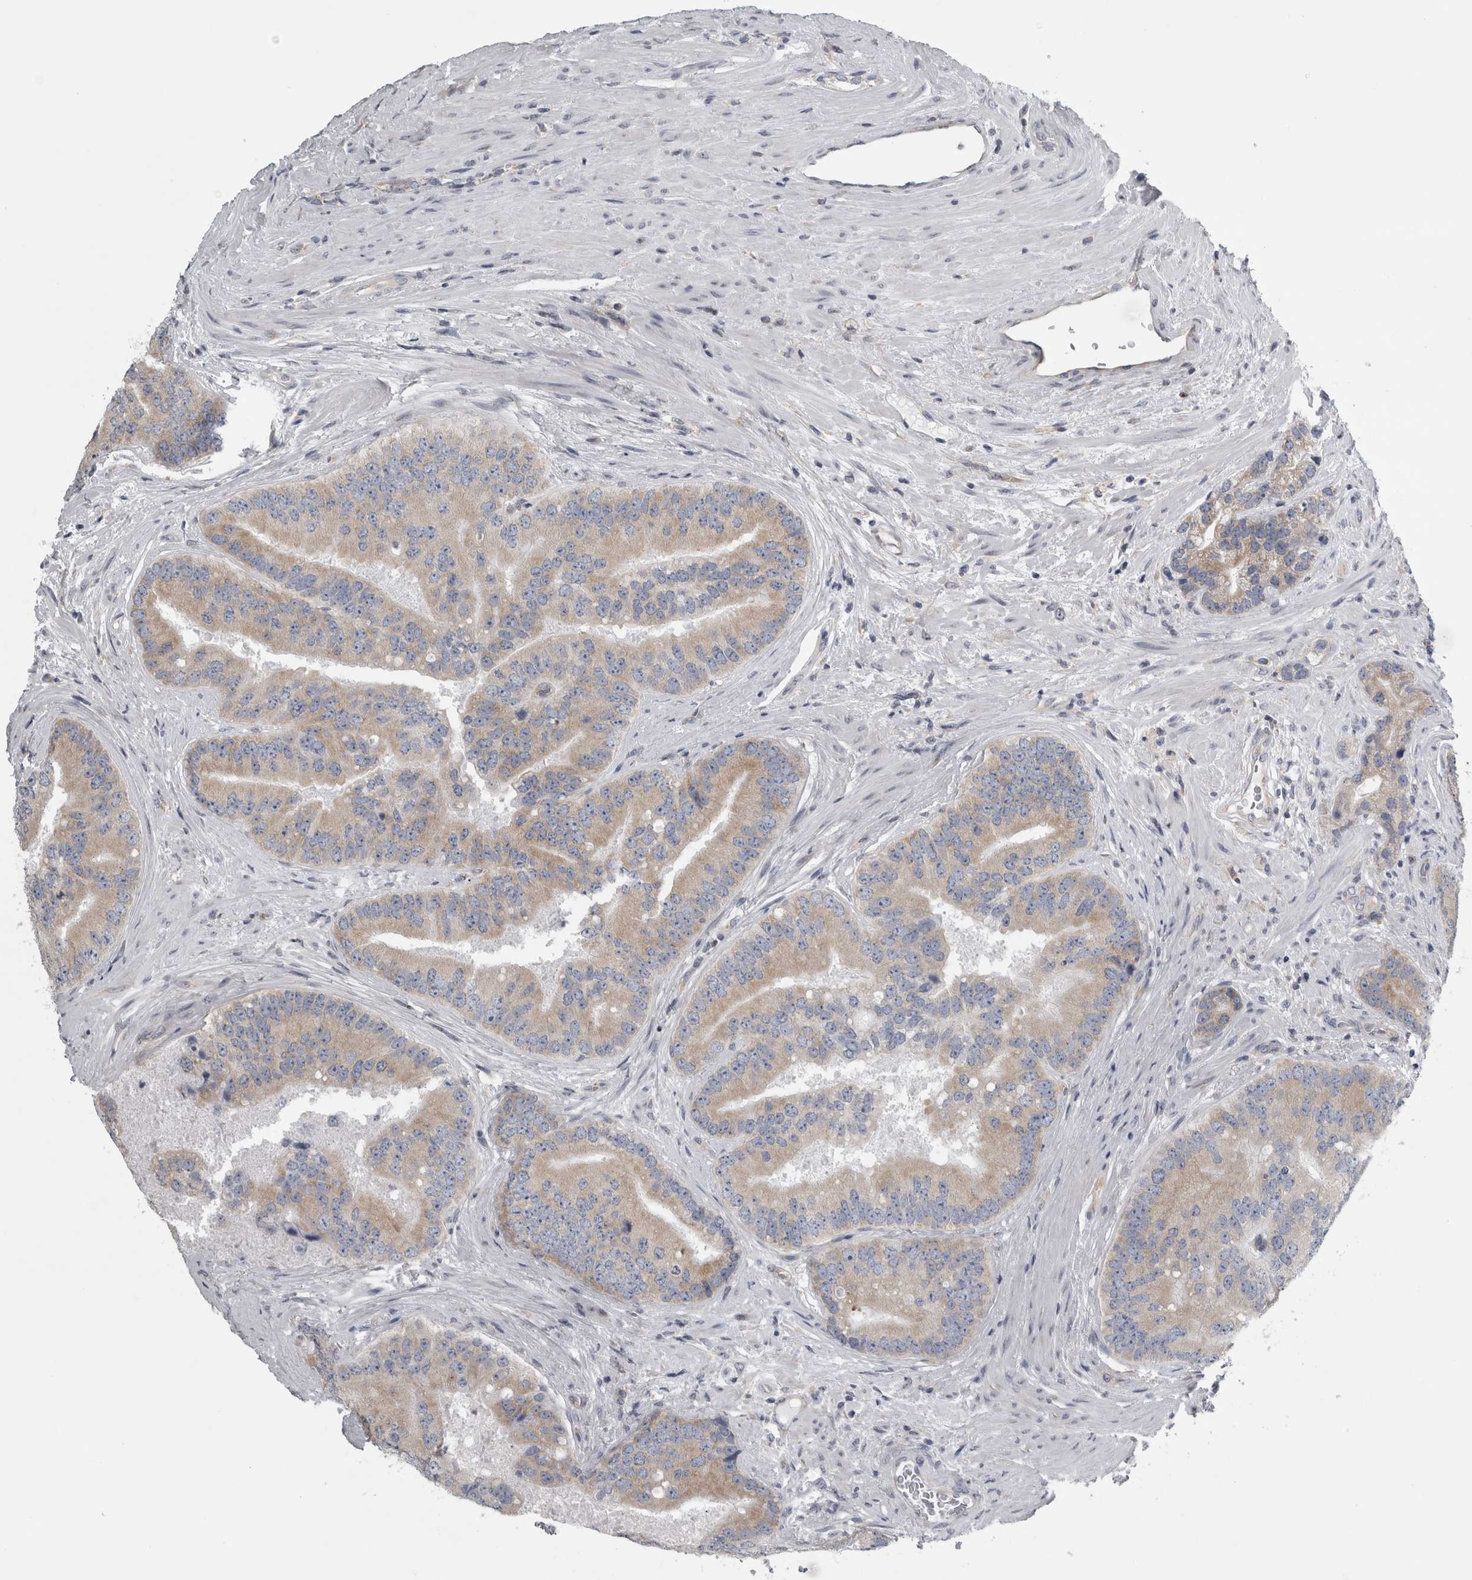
{"staining": {"intensity": "weak", "quantity": "25%-75%", "location": "cytoplasmic/membranous"}, "tissue": "prostate cancer", "cell_type": "Tumor cells", "image_type": "cancer", "snomed": [{"axis": "morphology", "description": "Adenocarcinoma, High grade"}, {"axis": "topography", "description": "Prostate"}], "caption": "Immunohistochemistry of prostate cancer reveals low levels of weak cytoplasmic/membranous expression in approximately 25%-75% of tumor cells. (Brightfield microscopy of DAB IHC at high magnification).", "gene": "PRRC2C", "patient": {"sex": "male", "age": 70}}